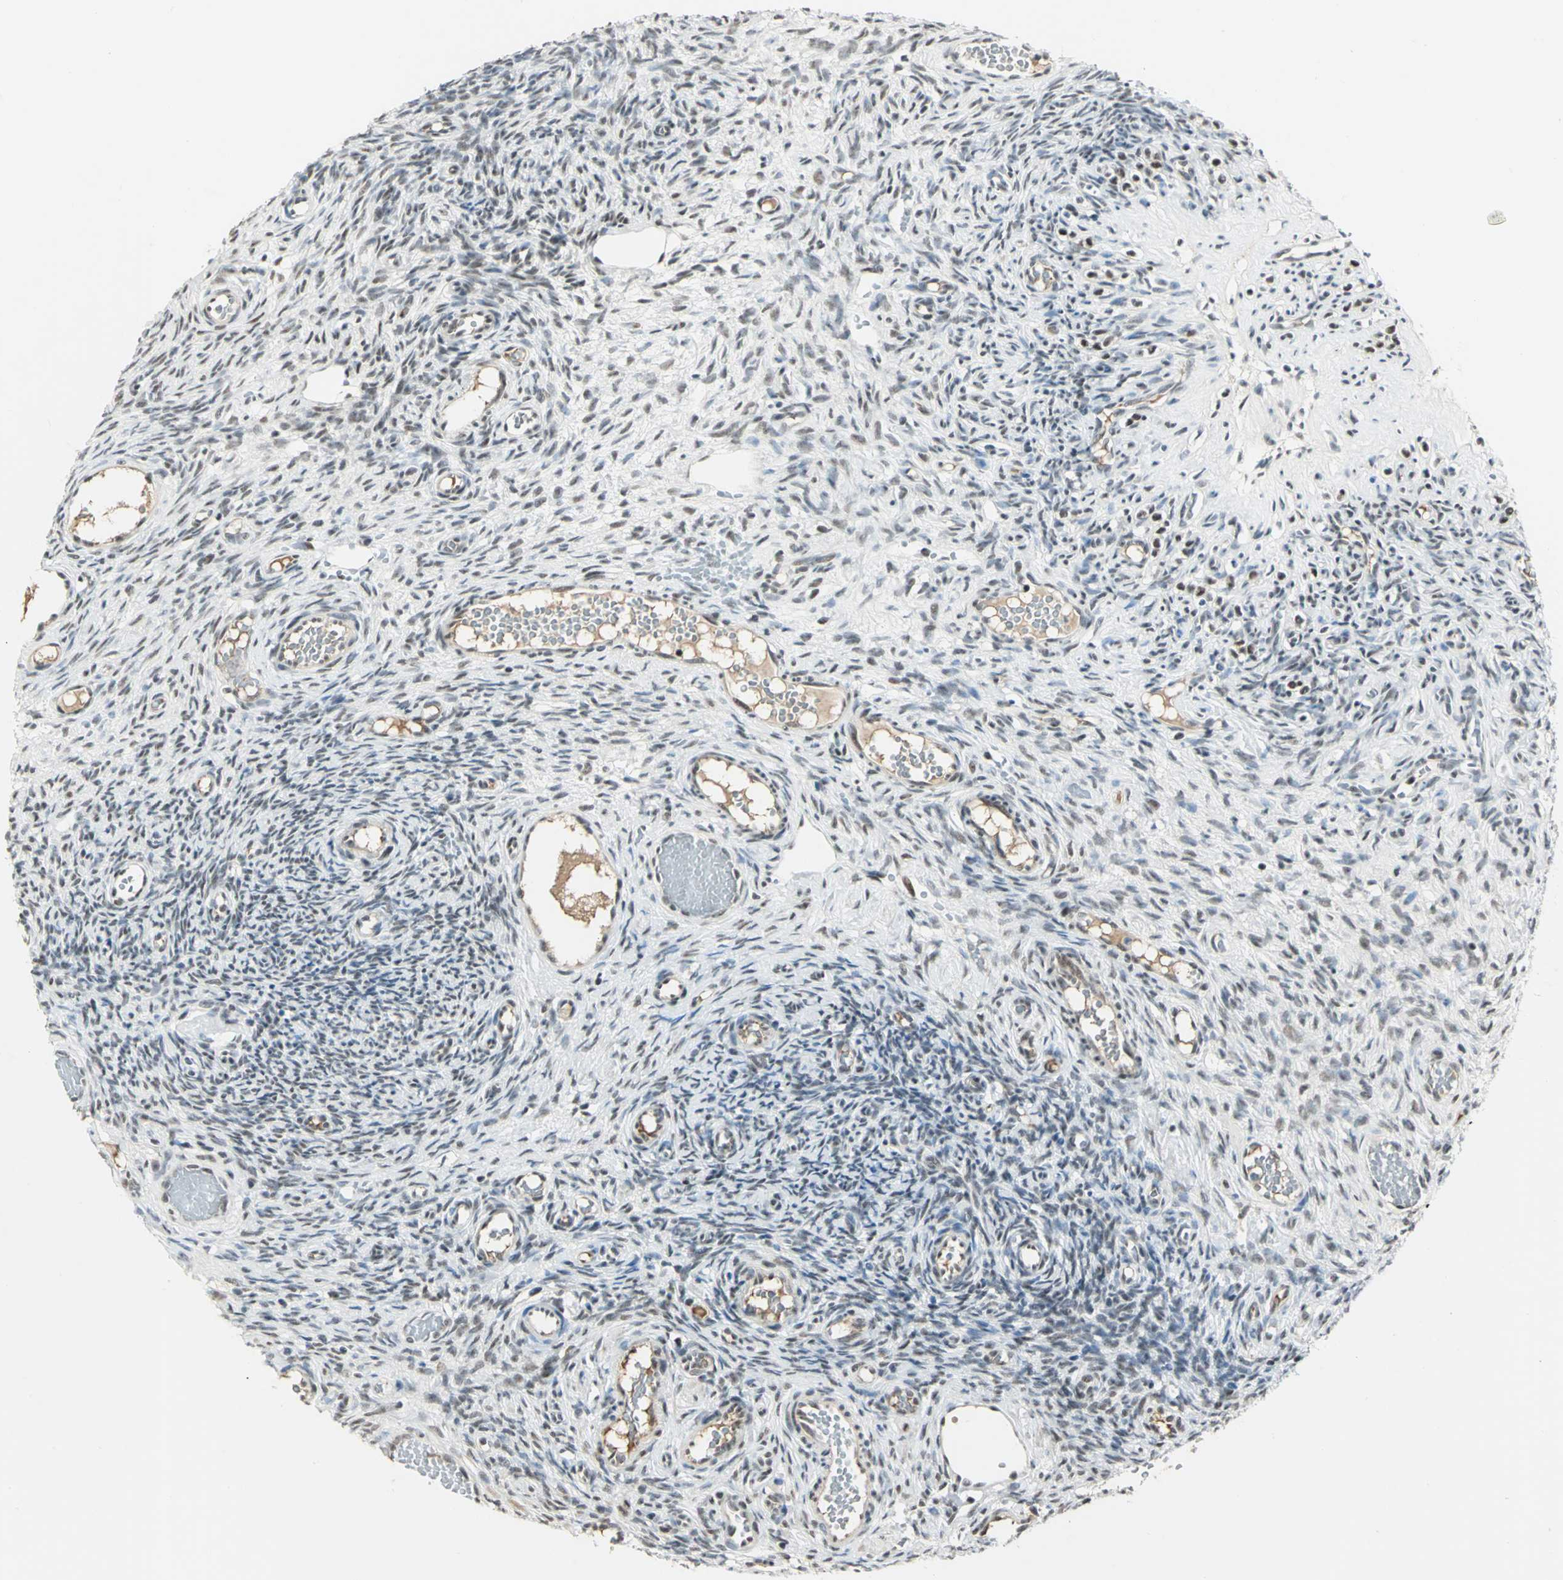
{"staining": {"intensity": "moderate", "quantity": "25%-75%", "location": "nuclear"}, "tissue": "ovary", "cell_type": "Ovarian stroma cells", "image_type": "normal", "snomed": [{"axis": "morphology", "description": "Normal tissue, NOS"}, {"axis": "topography", "description": "Ovary"}], "caption": "High-power microscopy captured an immunohistochemistry (IHC) image of unremarkable ovary, revealing moderate nuclear staining in approximately 25%-75% of ovarian stroma cells.", "gene": "CCNT1", "patient": {"sex": "female", "age": 35}}